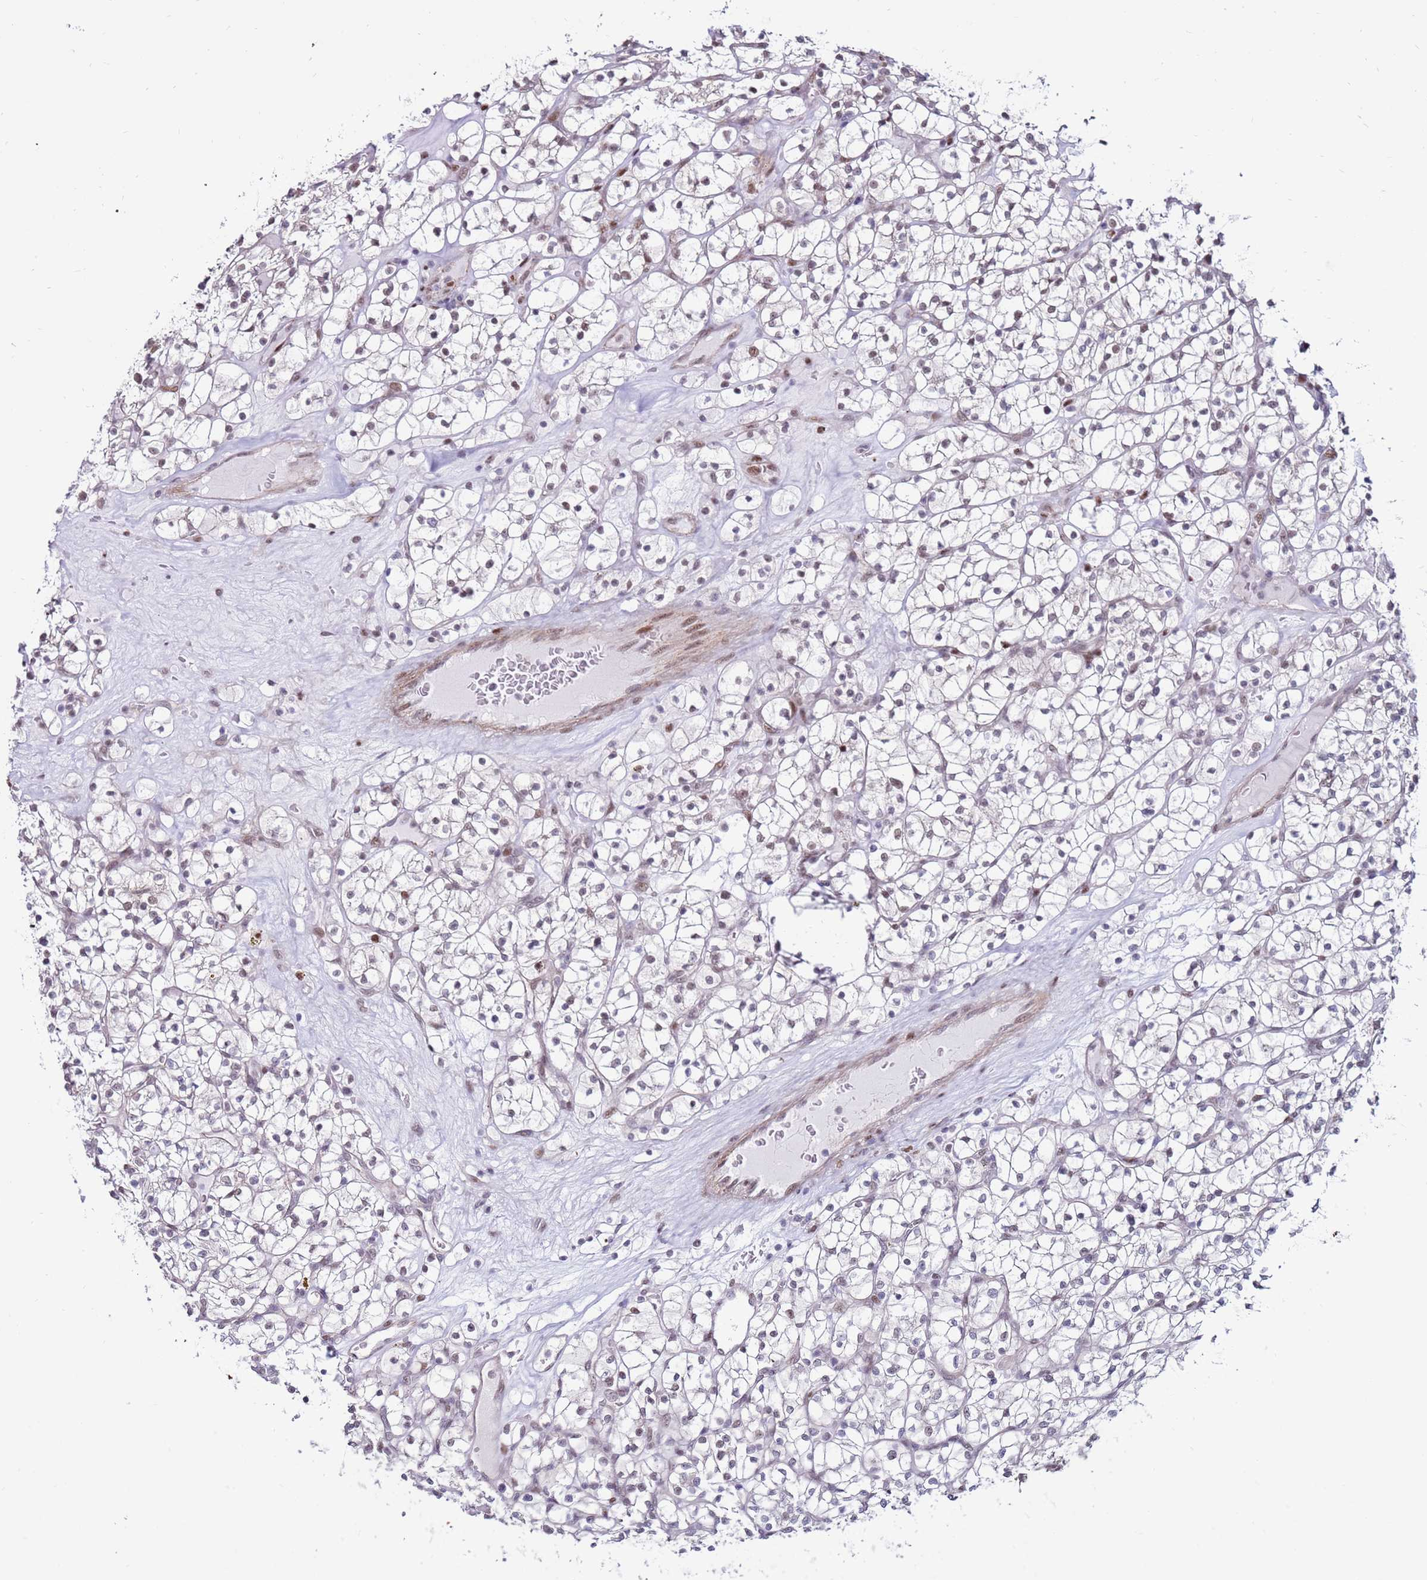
{"staining": {"intensity": "weak", "quantity": "<25%", "location": "nuclear"}, "tissue": "renal cancer", "cell_type": "Tumor cells", "image_type": "cancer", "snomed": [{"axis": "morphology", "description": "Adenocarcinoma, NOS"}, {"axis": "topography", "description": "Kidney"}], "caption": "Tumor cells are negative for protein expression in human renal cancer (adenocarcinoma).", "gene": "KPNA4", "patient": {"sex": "female", "age": 64}}